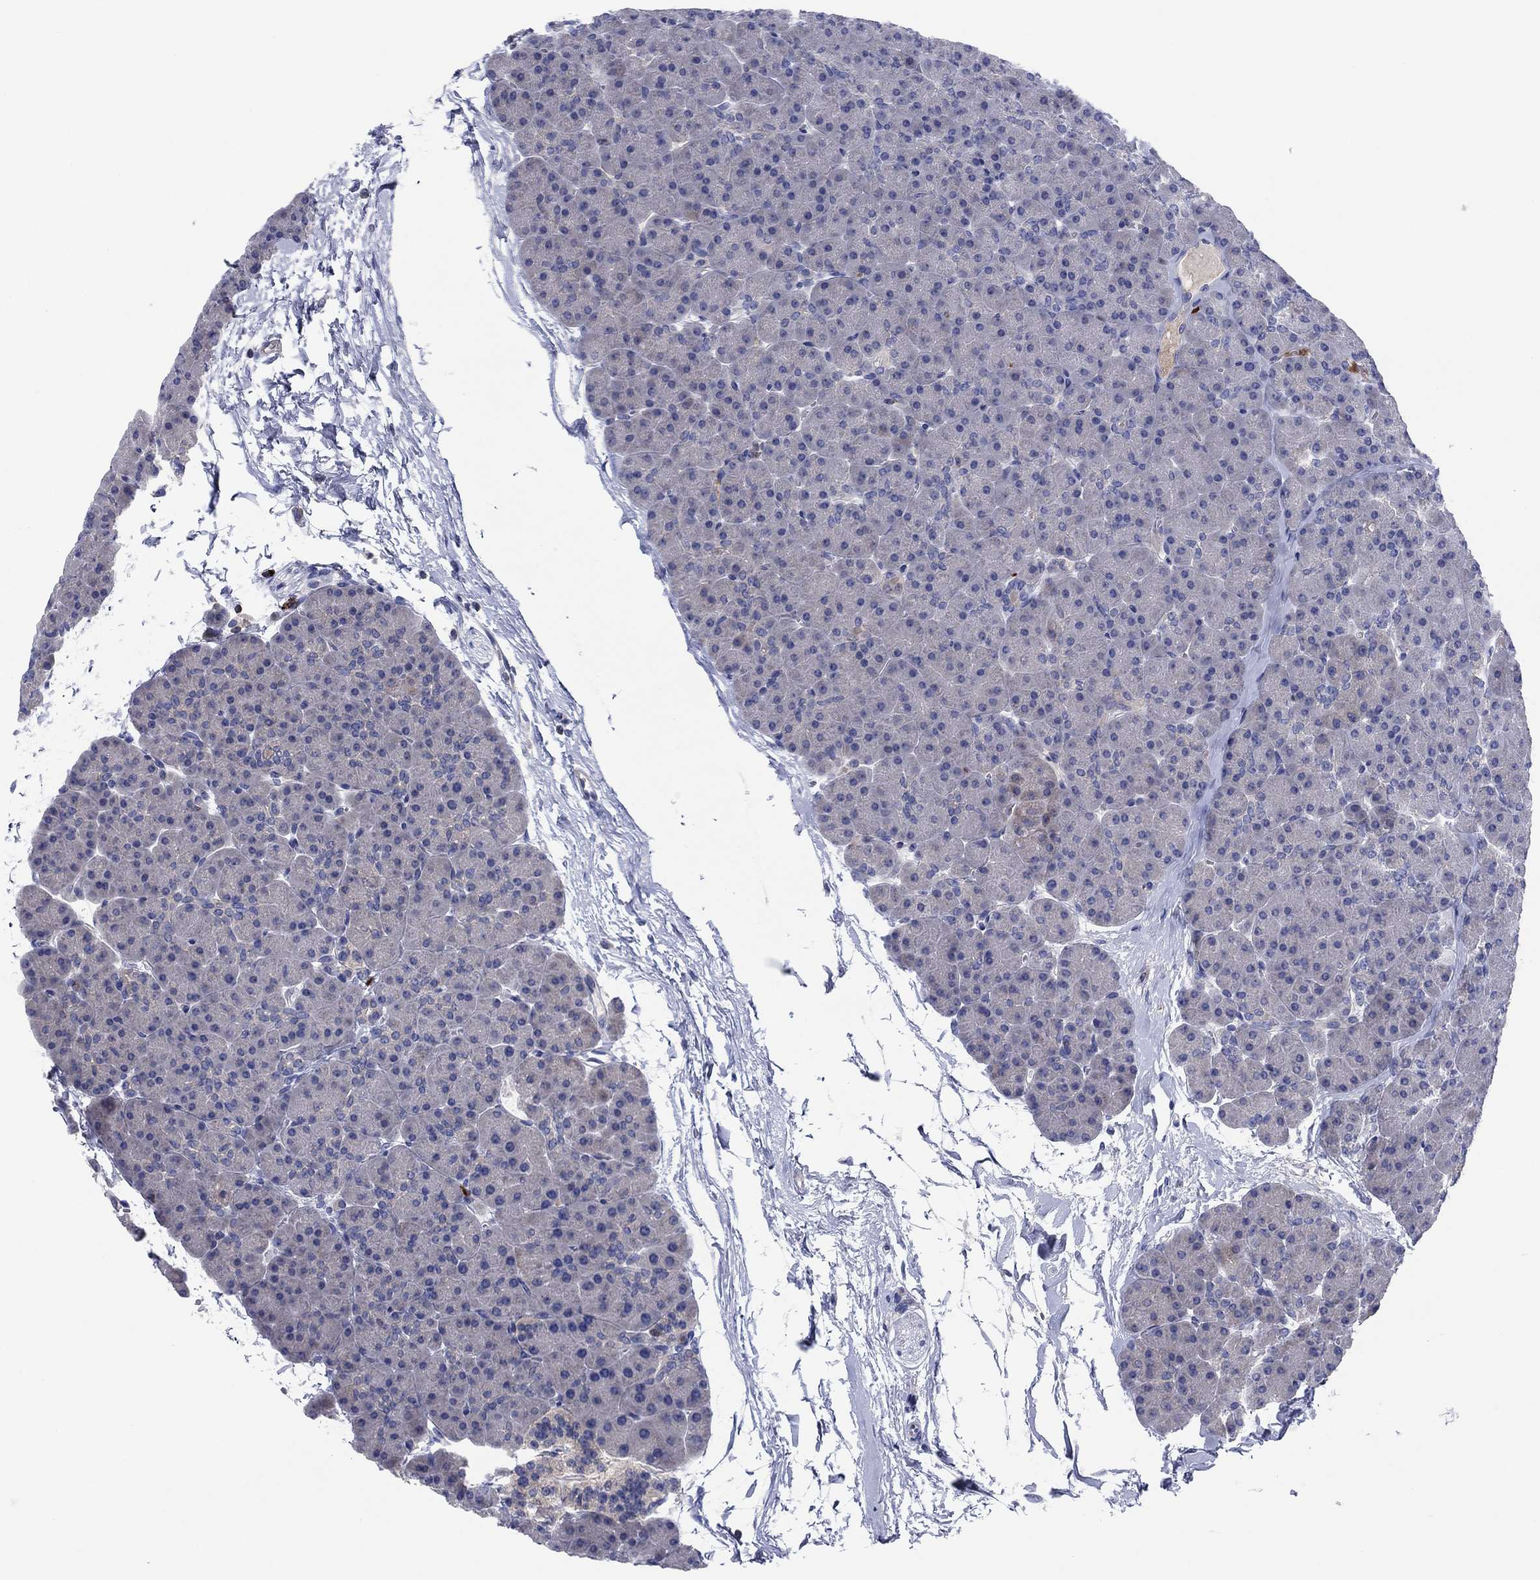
{"staining": {"intensity": "weak", "quantity": "<25%", "location": "cytoplasmic/membranous"}, "tissue": "pancreas", "cell_type": "Exocrine glandular cells", "image_type": "normal", "snomed": [{"axis": "morphology", "description": "Normal tissue, NOS"}, {"axis": "topography", "description": "Pancreas"}], "caption": "Micrograph shows no protein positivity in exocrine glandular cells of unremarkable pancreas.", "gene": "PVR", "patient": {"sex": "female", "age": 44}}